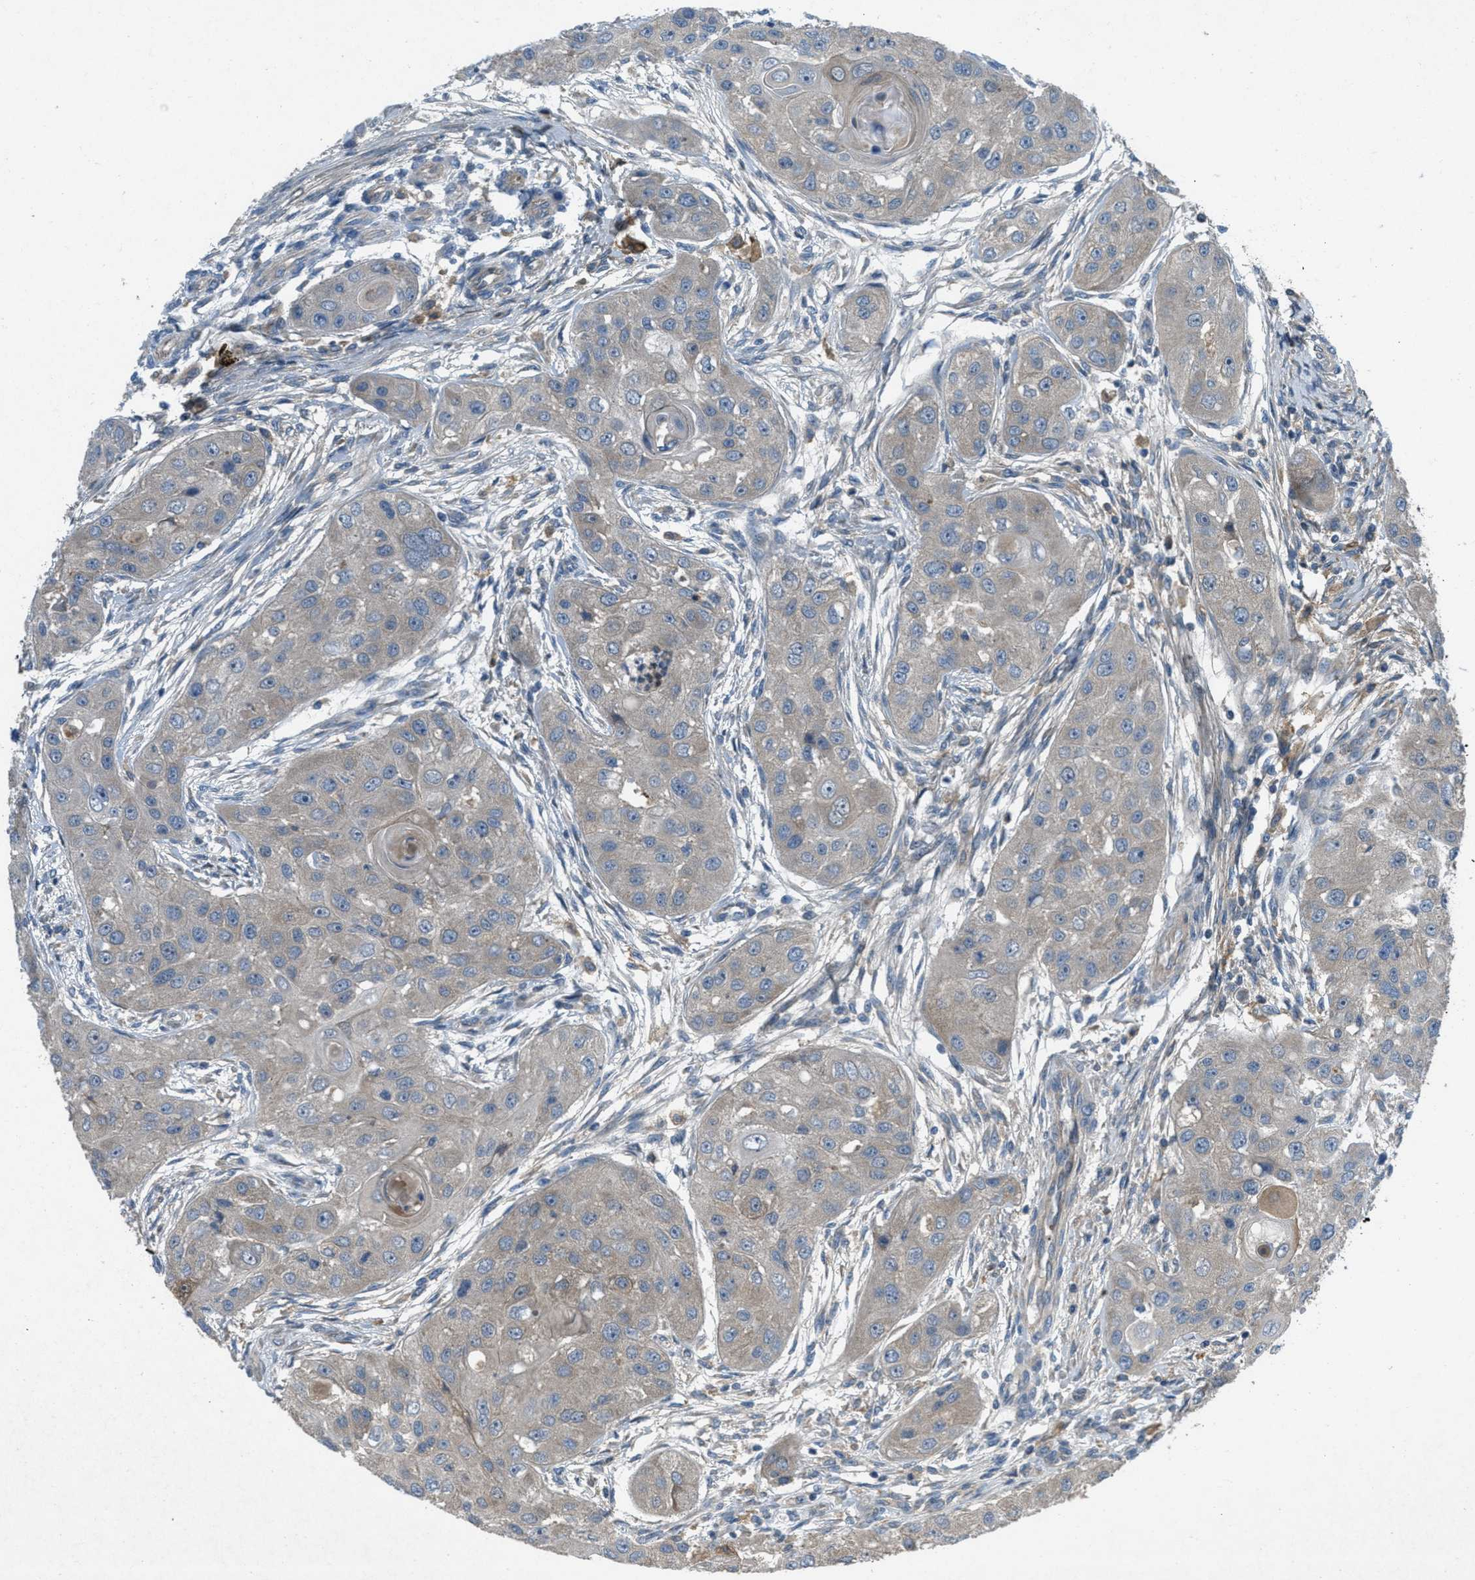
{"staining": {"intensity": "weak", "quantity": ">75%", "location": "cytoplasmic/membranous"}, "tissue": "head and neck cancer", "cell_type": "Tumor cells", "image_type": "cancer", "snomed": [{"axis": "morphology", "description": "Normal tissue, NOS"}, {"axis": "morphology", "description": "Squamous cell carcinoma, NOS"}, {"axis": "topography", "description": "Skeletal muscle"}, {"axis": "topography", "description": "Head-Neck"}], "caption": "Protein expression analysis of human head and neck squamous cell carcinoma reveals weak cytoplasmic/membranous staining in approximately >75% of tumor cells. (Stains: DAB in brown, nuclei in blue, Microscopy: brightfield microscopy at high magnification).", "gene": "ADCY6", "patient": {"sex": "male", "age": 51}}